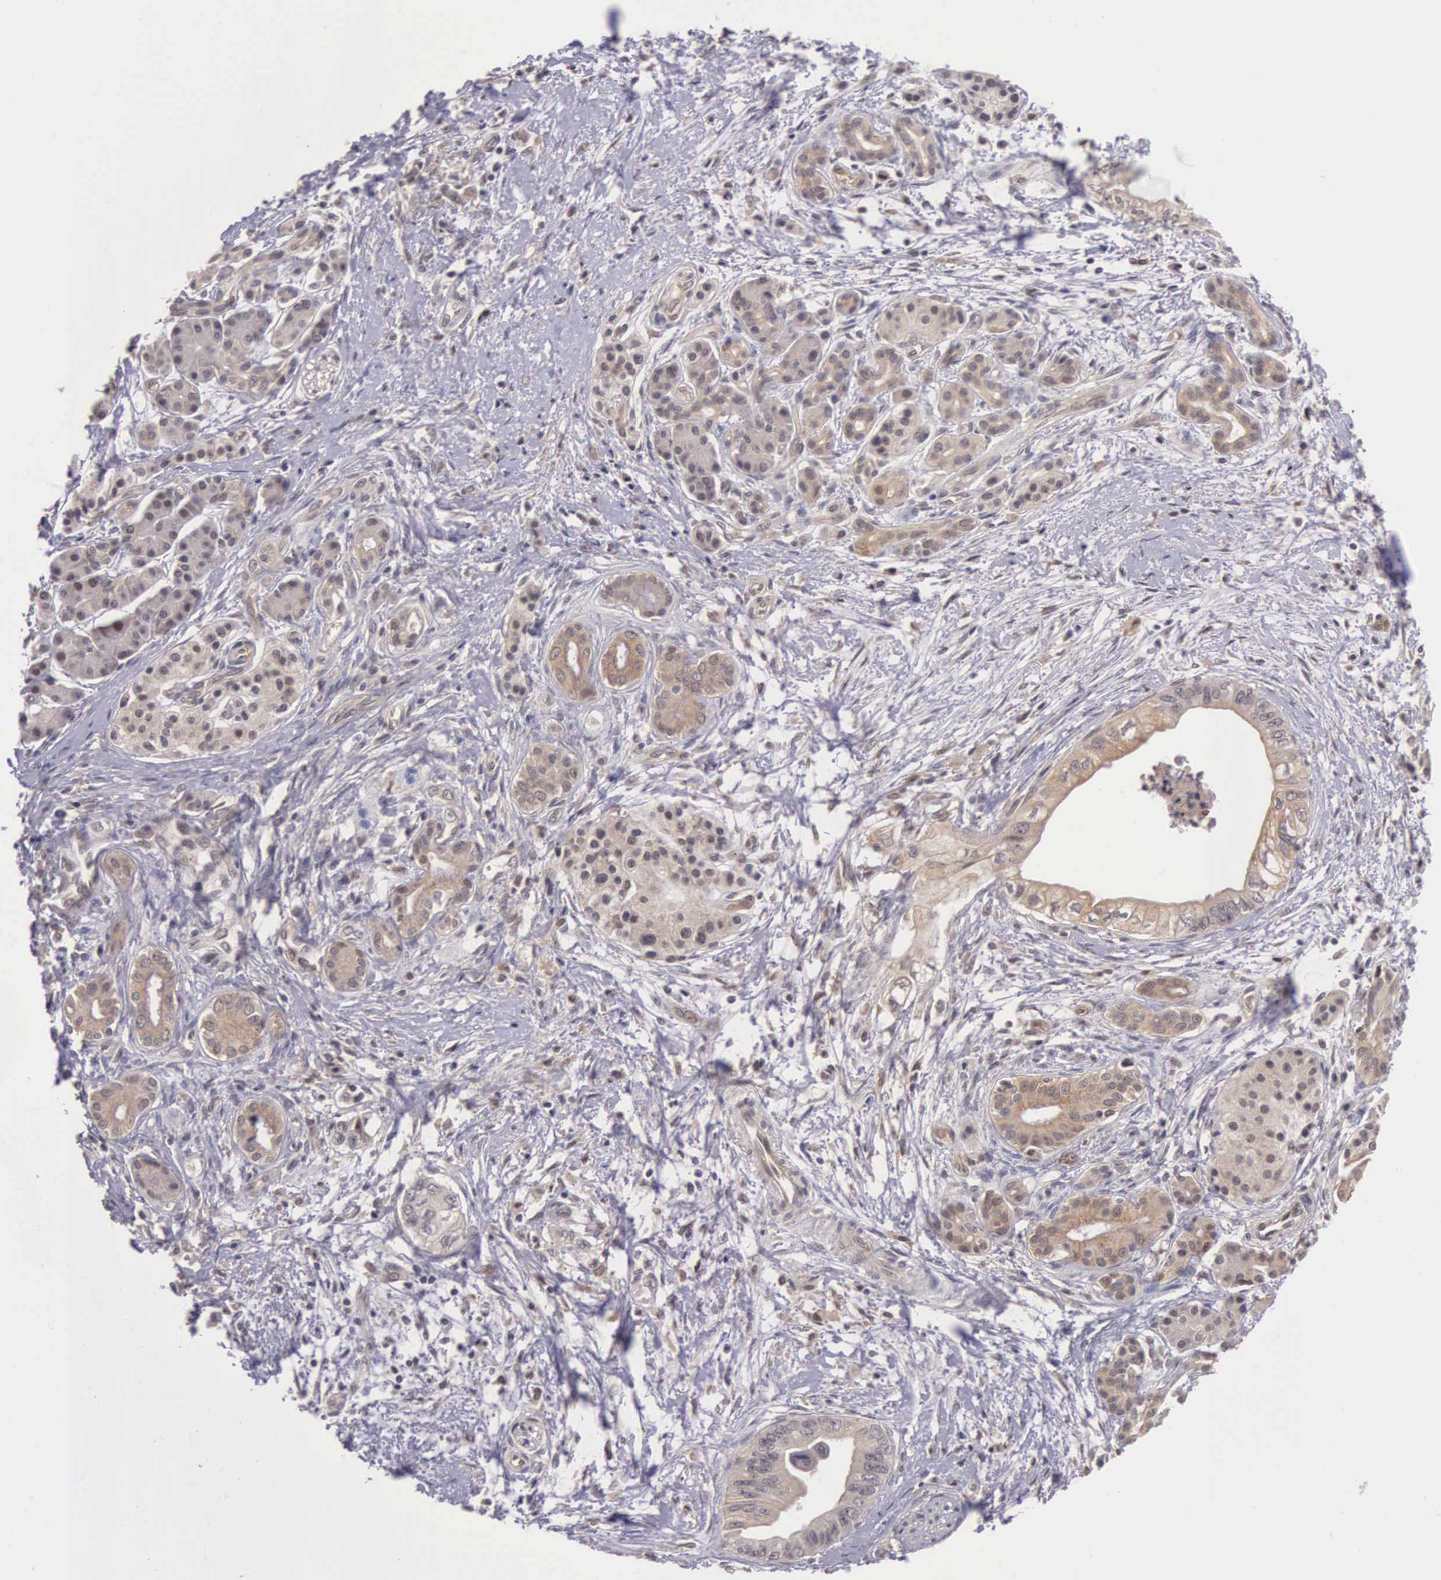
{"staining": {"intensity": "moderate", "quantity": ">75%", "location": "cytoplasmic/membranous"}, "tissue": "pancreatic cancer", "cell_type": "Tumor cells", "image_type": "cancer", "snomed": [{"axis": "morphology", "description": "Adenocarcinoma, NOS"}, {"axis": "topography", "description": "Pancreas"}], "caption": "Immunohistochemical staining of pancreatic cancer demonstrates medium levels of moderate cytoplasmic/membranous protein staining in approximately >75% of tumor cells.", "gene": "VASH1", "patient": {"sex": "female", "age": 66}}